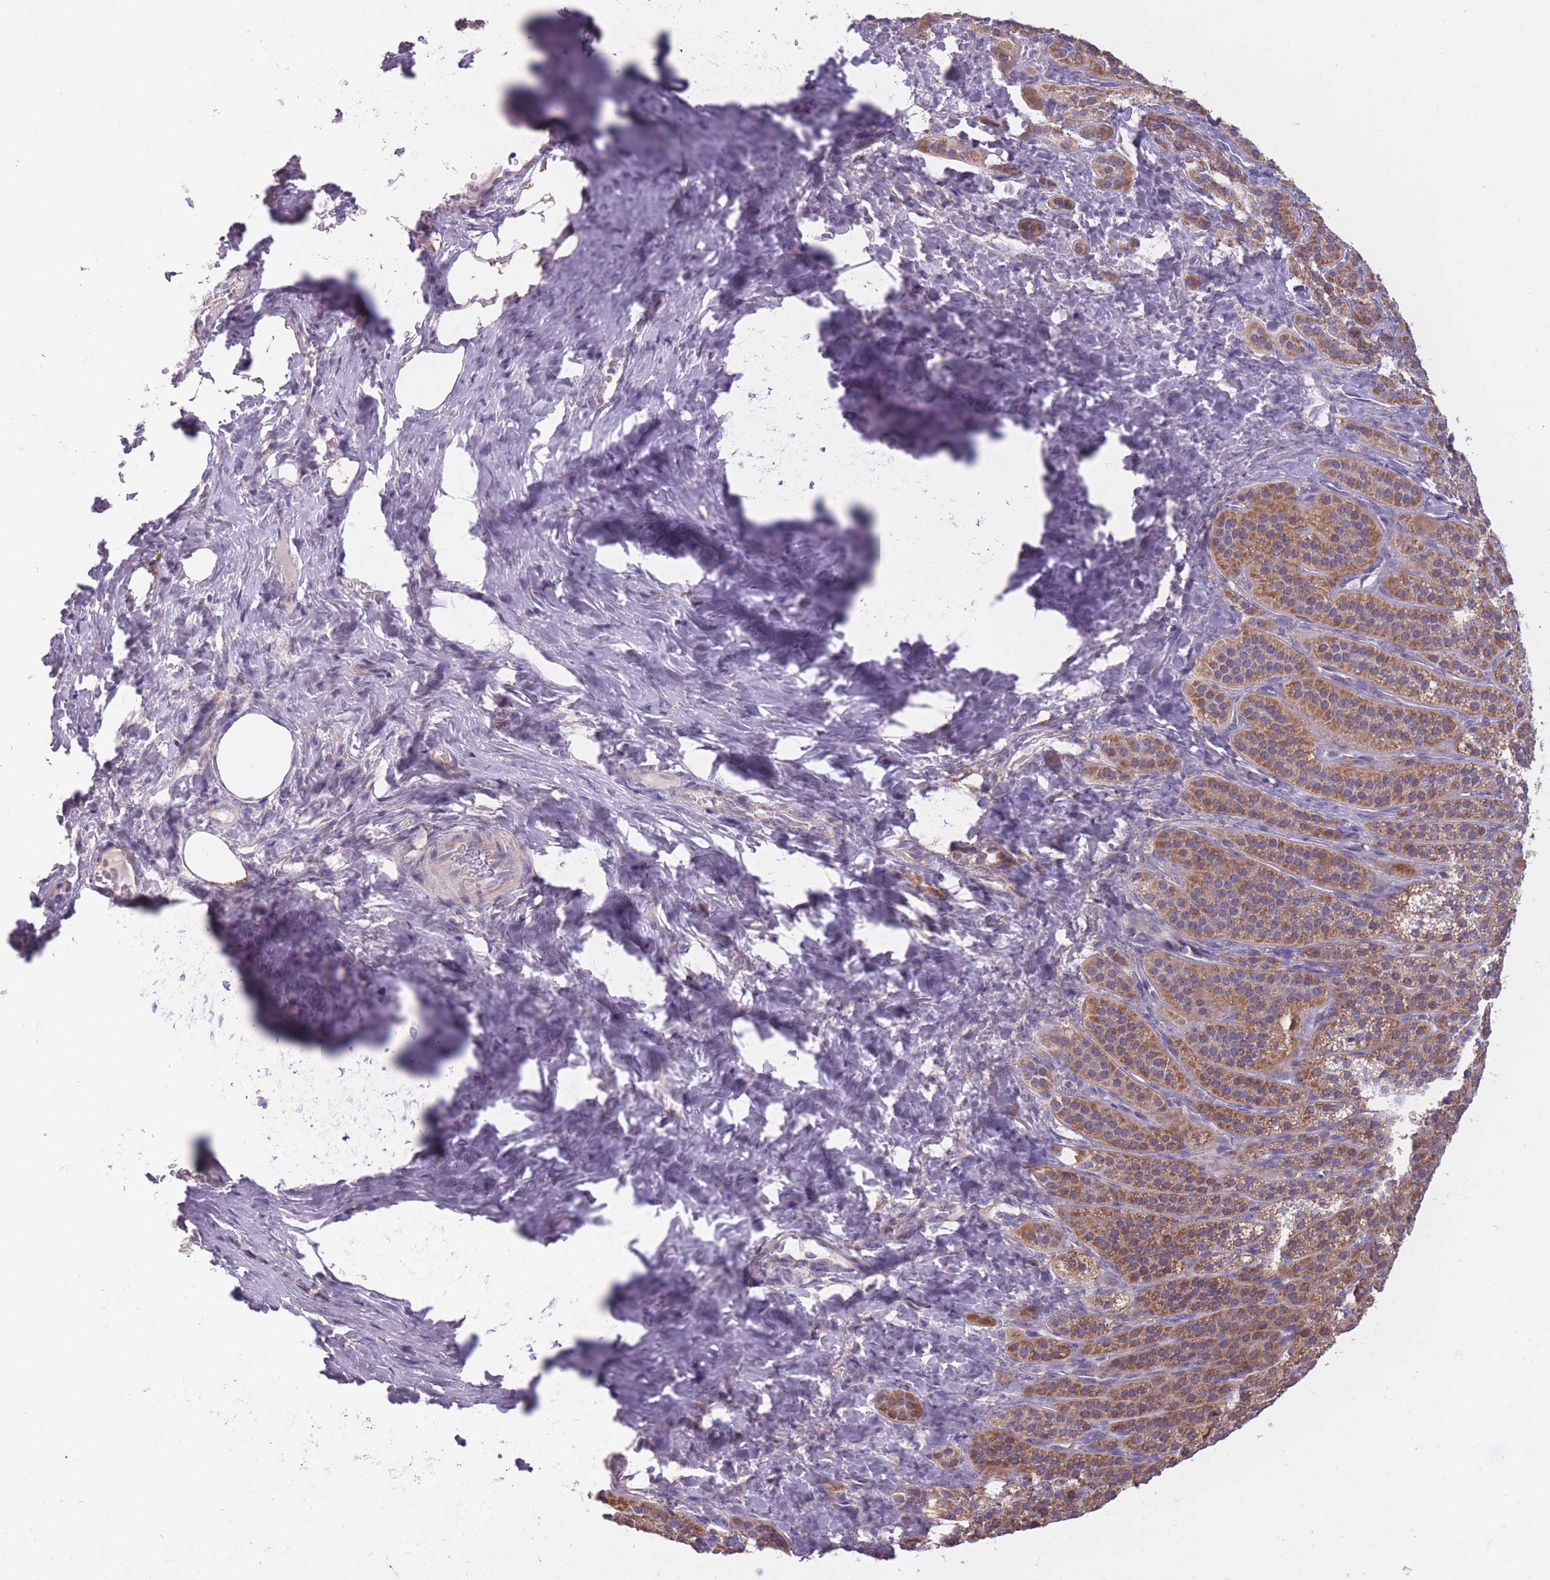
{"staining": {"intensity": "moderate", "quantity": "25%-75%", "location": "cytoplasmic/membranous"}, "tissue": "adrenal gland", "cell_type": "Glandular cells", "image_type": "normal", "snomed": [{"axis": "morphology", "description": "Normal tissue, NOS"}, {"axis": "topography", "description": "Adrenal gland"}], "caption": "An IHC micrograph of normal tissue is shown. Protein staining in brown shows moderate cytoplasmic/membranous positivity in adrenal gland within glandular cells. (DAB = brown stain, brightfield microscopy at high magnification).", "gene": "MRPS18C", "patient": {"sex": "female", "age": 41}}